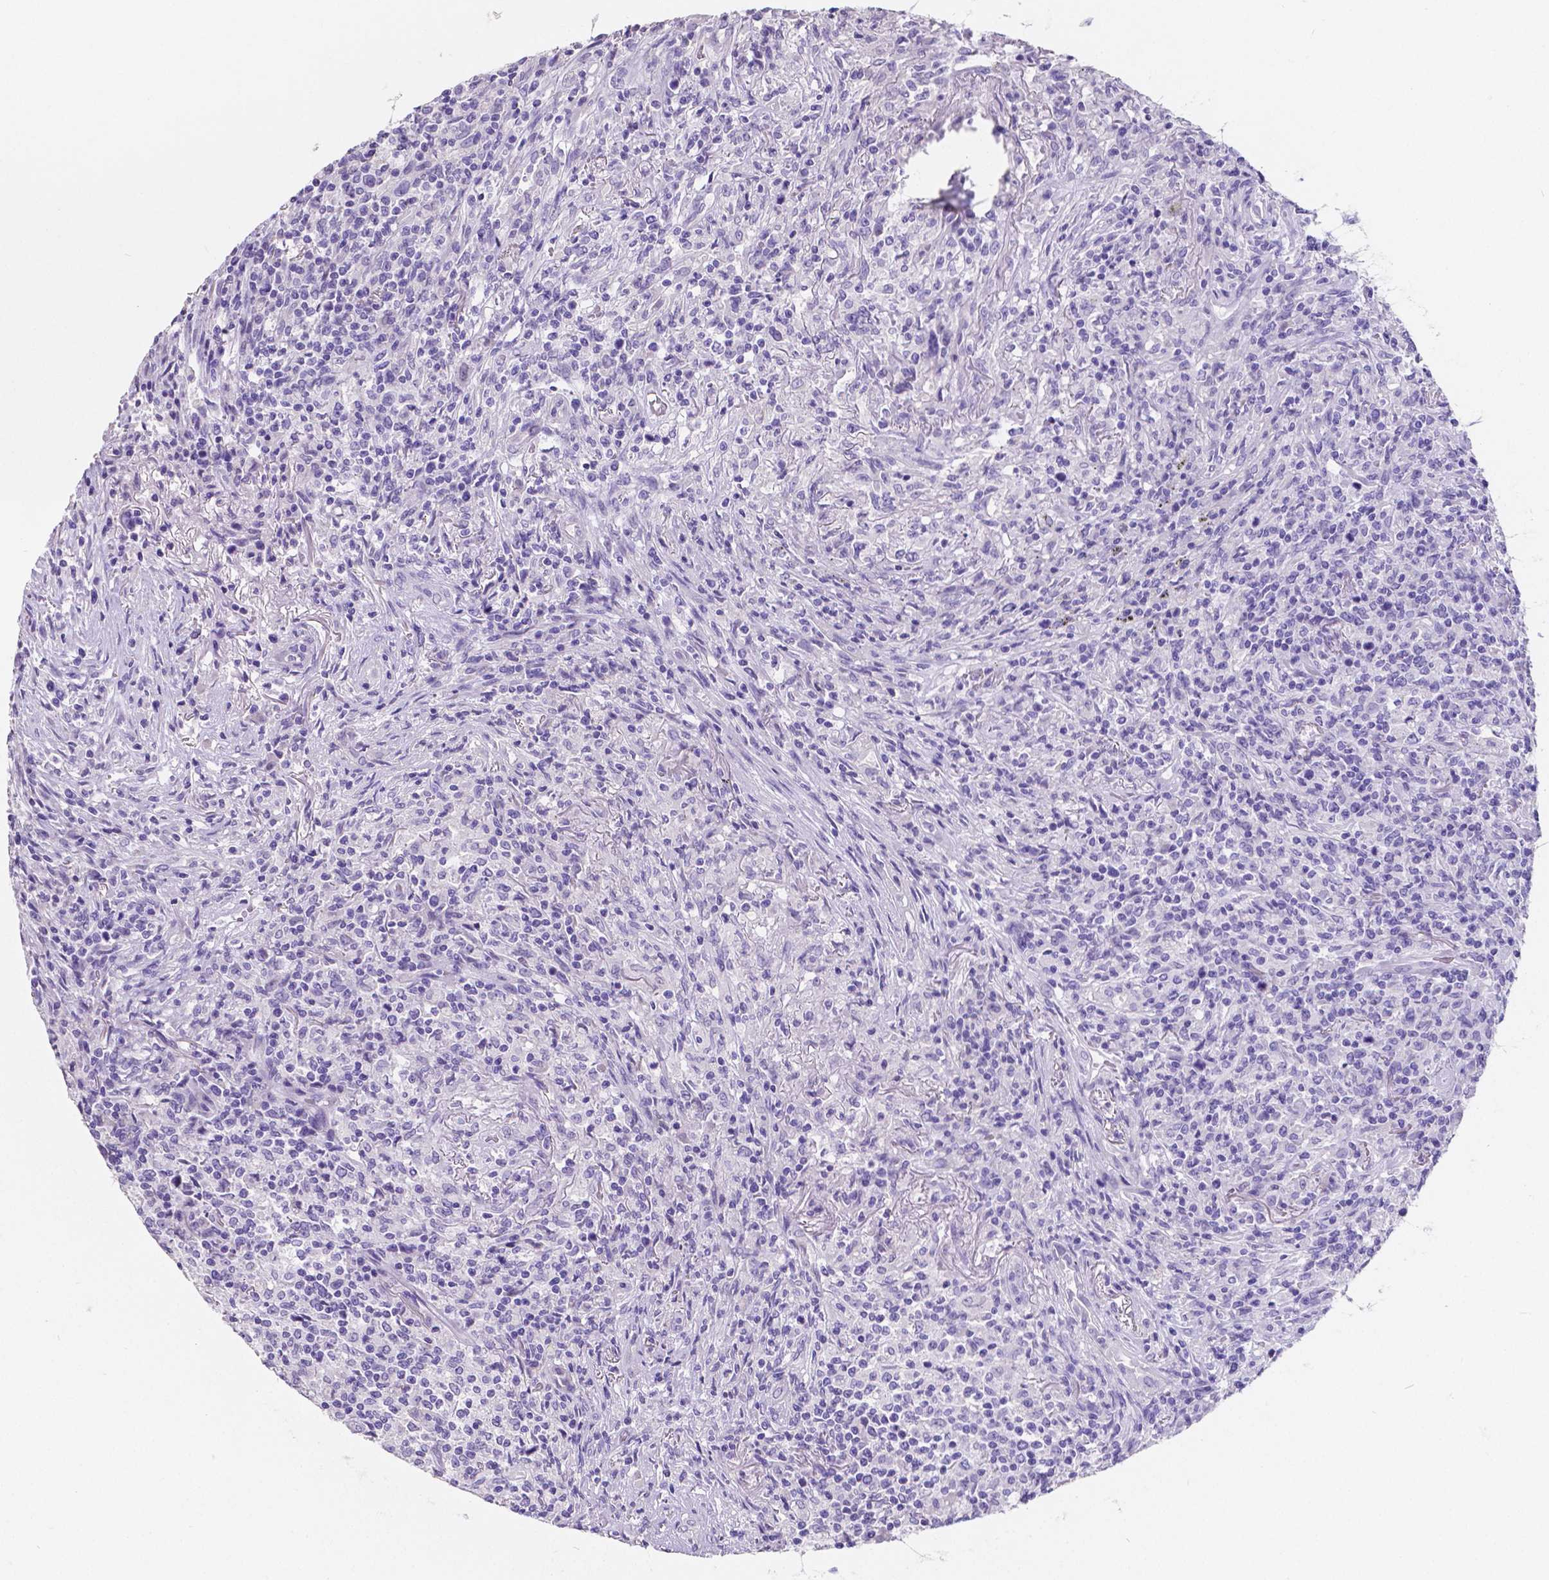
{"staining": {"intensity": "negative", "quantity": "none", "location": "none"}, "tissue": "lymphoma", "cell_type": "Tumor cells", "image_type": "cancer", "snomed": [{"axis": "morphology", "description": "Malignant lymphoma, non-Hodgkin's type, High grade"}, {"axis": "topography", "description": "Lung"}], "caption": "Immunohistochemistry micrograph of neoplastic tissue: lymphoma stained with DAB demonstrates no significant protein expression in tumor cells. (Brightfield microscopy of DAB (3,3'-diaminobenzidine) immunohistochemistry at high magnification).", "gene": "SATB2", "patient": {"sex": "male", "age": 79}}